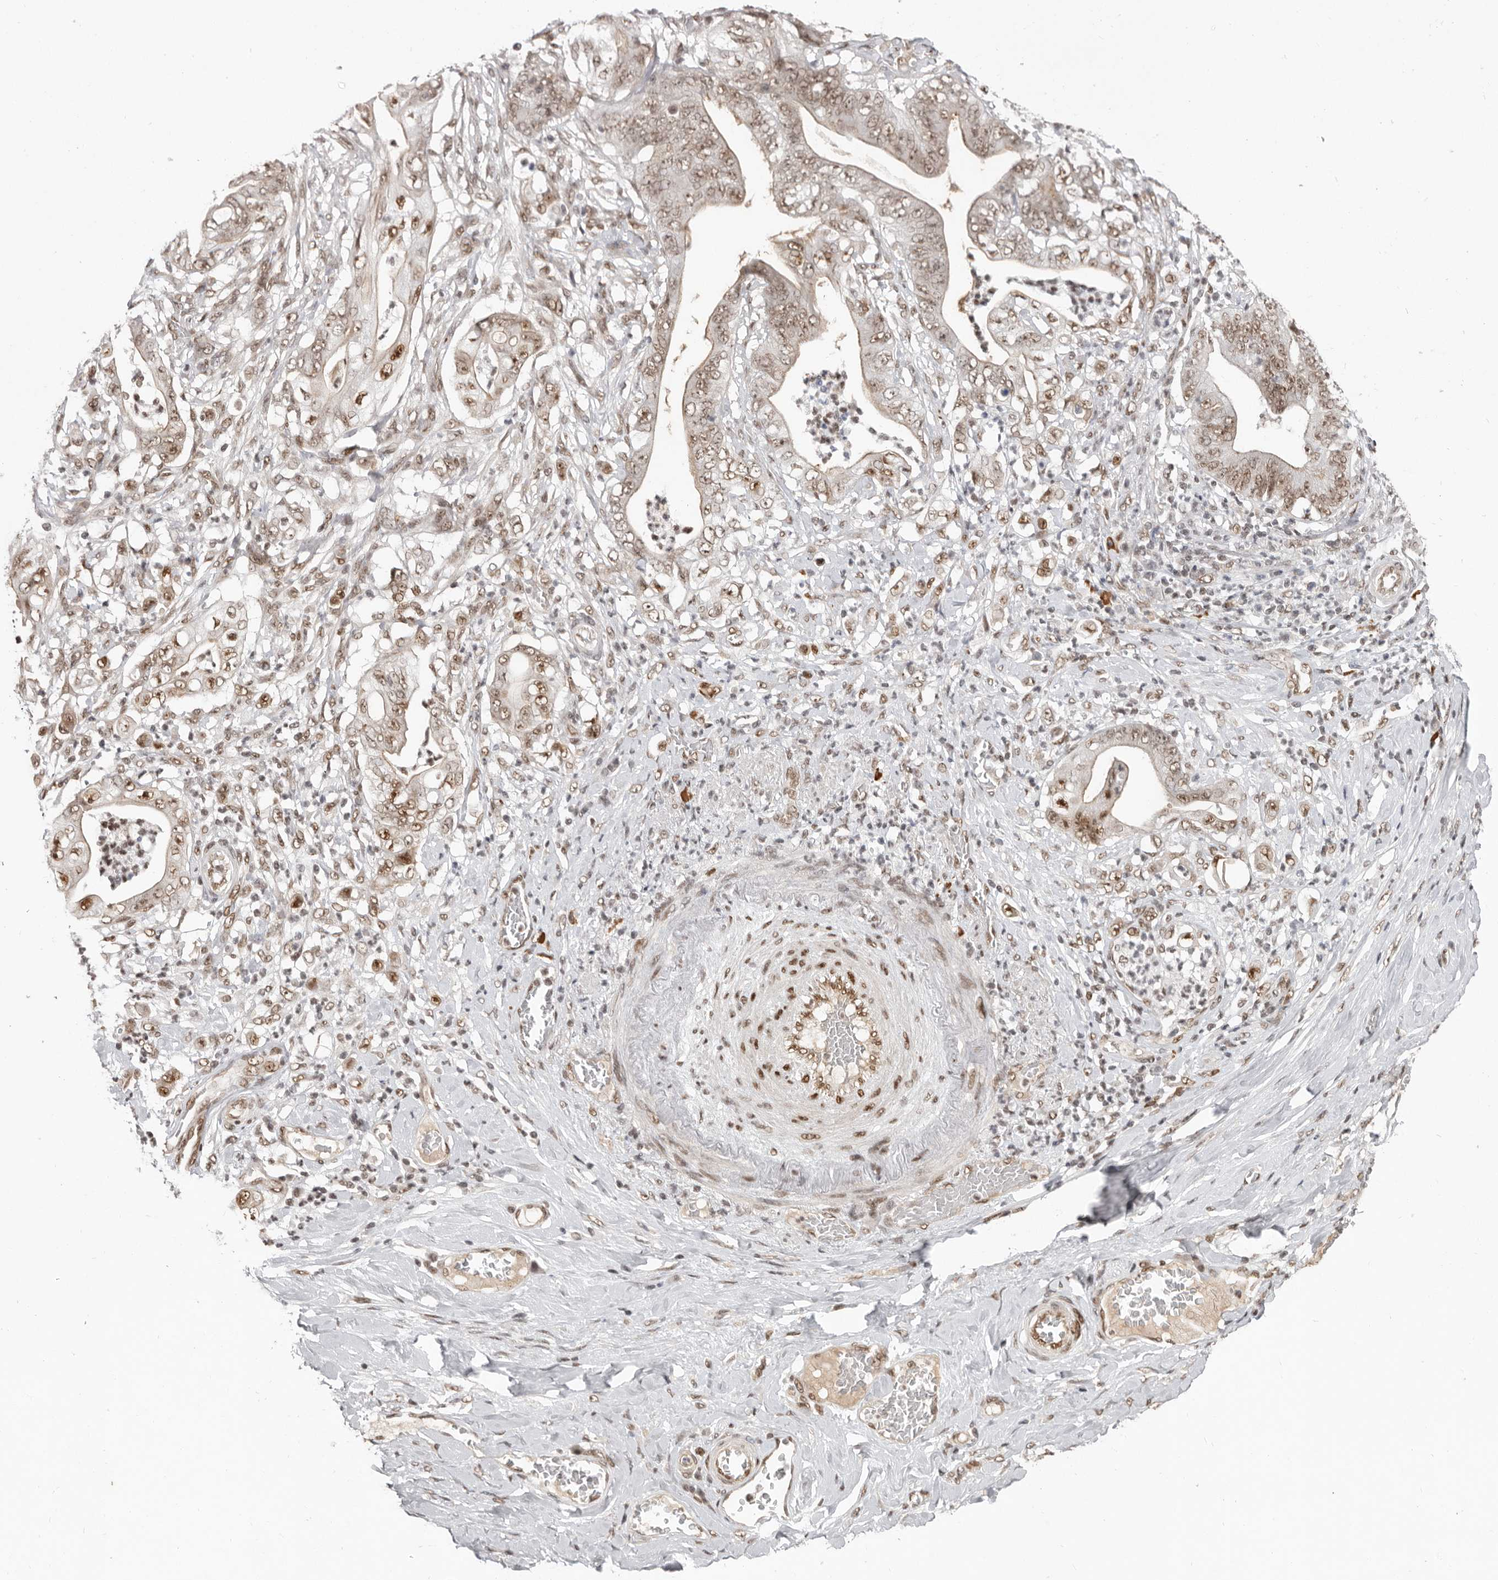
{"staining": {"intensity": "moderate", "quantity": ">75%", "location": "nuclear"}, "tissue": "stomach cancer", "cell_type": "Tumor cells", "image_type": "cancer", "snomed": [{"axis": "morphology", "description": "Adenocarcinoma, NOS"}, {"axis": "topography", "description": "Stomach"}], "caption": "A histopathology image of human stomach cancer (adenocarcinoma) stained for a protein demonstrates moderate nuclear brown staining in tumor cells.", "gene": "CHTOP", "patient": {"sex": "female", "age": 73}}